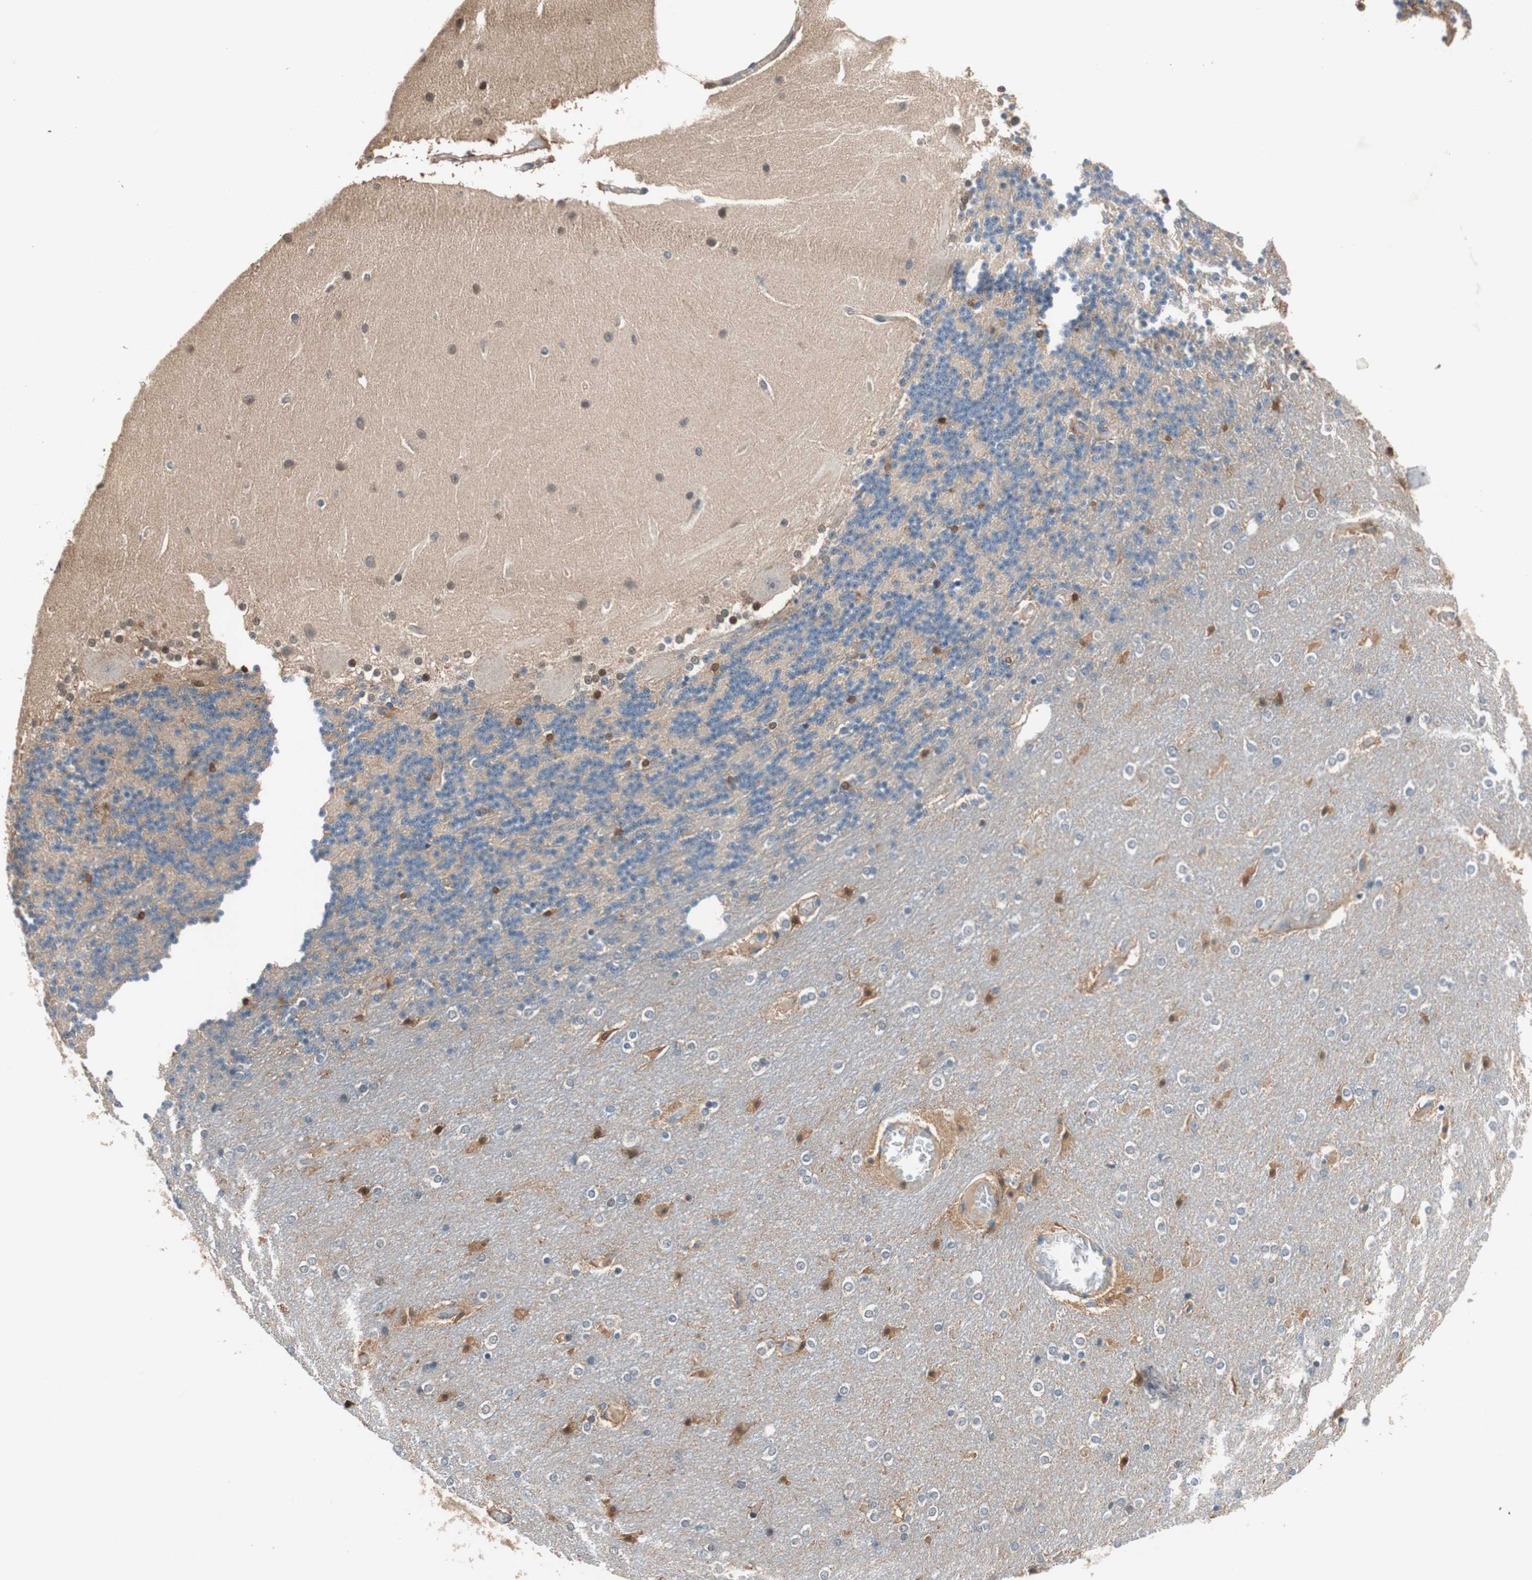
{"staining": {"intensity": "weak", "quantity": ">75%", "location": "cytoplasmic/membranous"}, "tissue": "cerebellum", "cell_type": "Cells in granular layer", "image_type": "normal", "snomed": [{"axis": "morphology", "description": "Normal tissue, NOS"}, {"axis": "topography", "description": "Cerebellum"}], "caption": "Protein staining of normal cerebellum exhibits weak cytoplasmic/membranous positivity in approximately >75% of cells in granular layer. Nuclei are stained in blue.", "gene": "P3R3URF", "patient": {"sex": "female", "age": 54}}